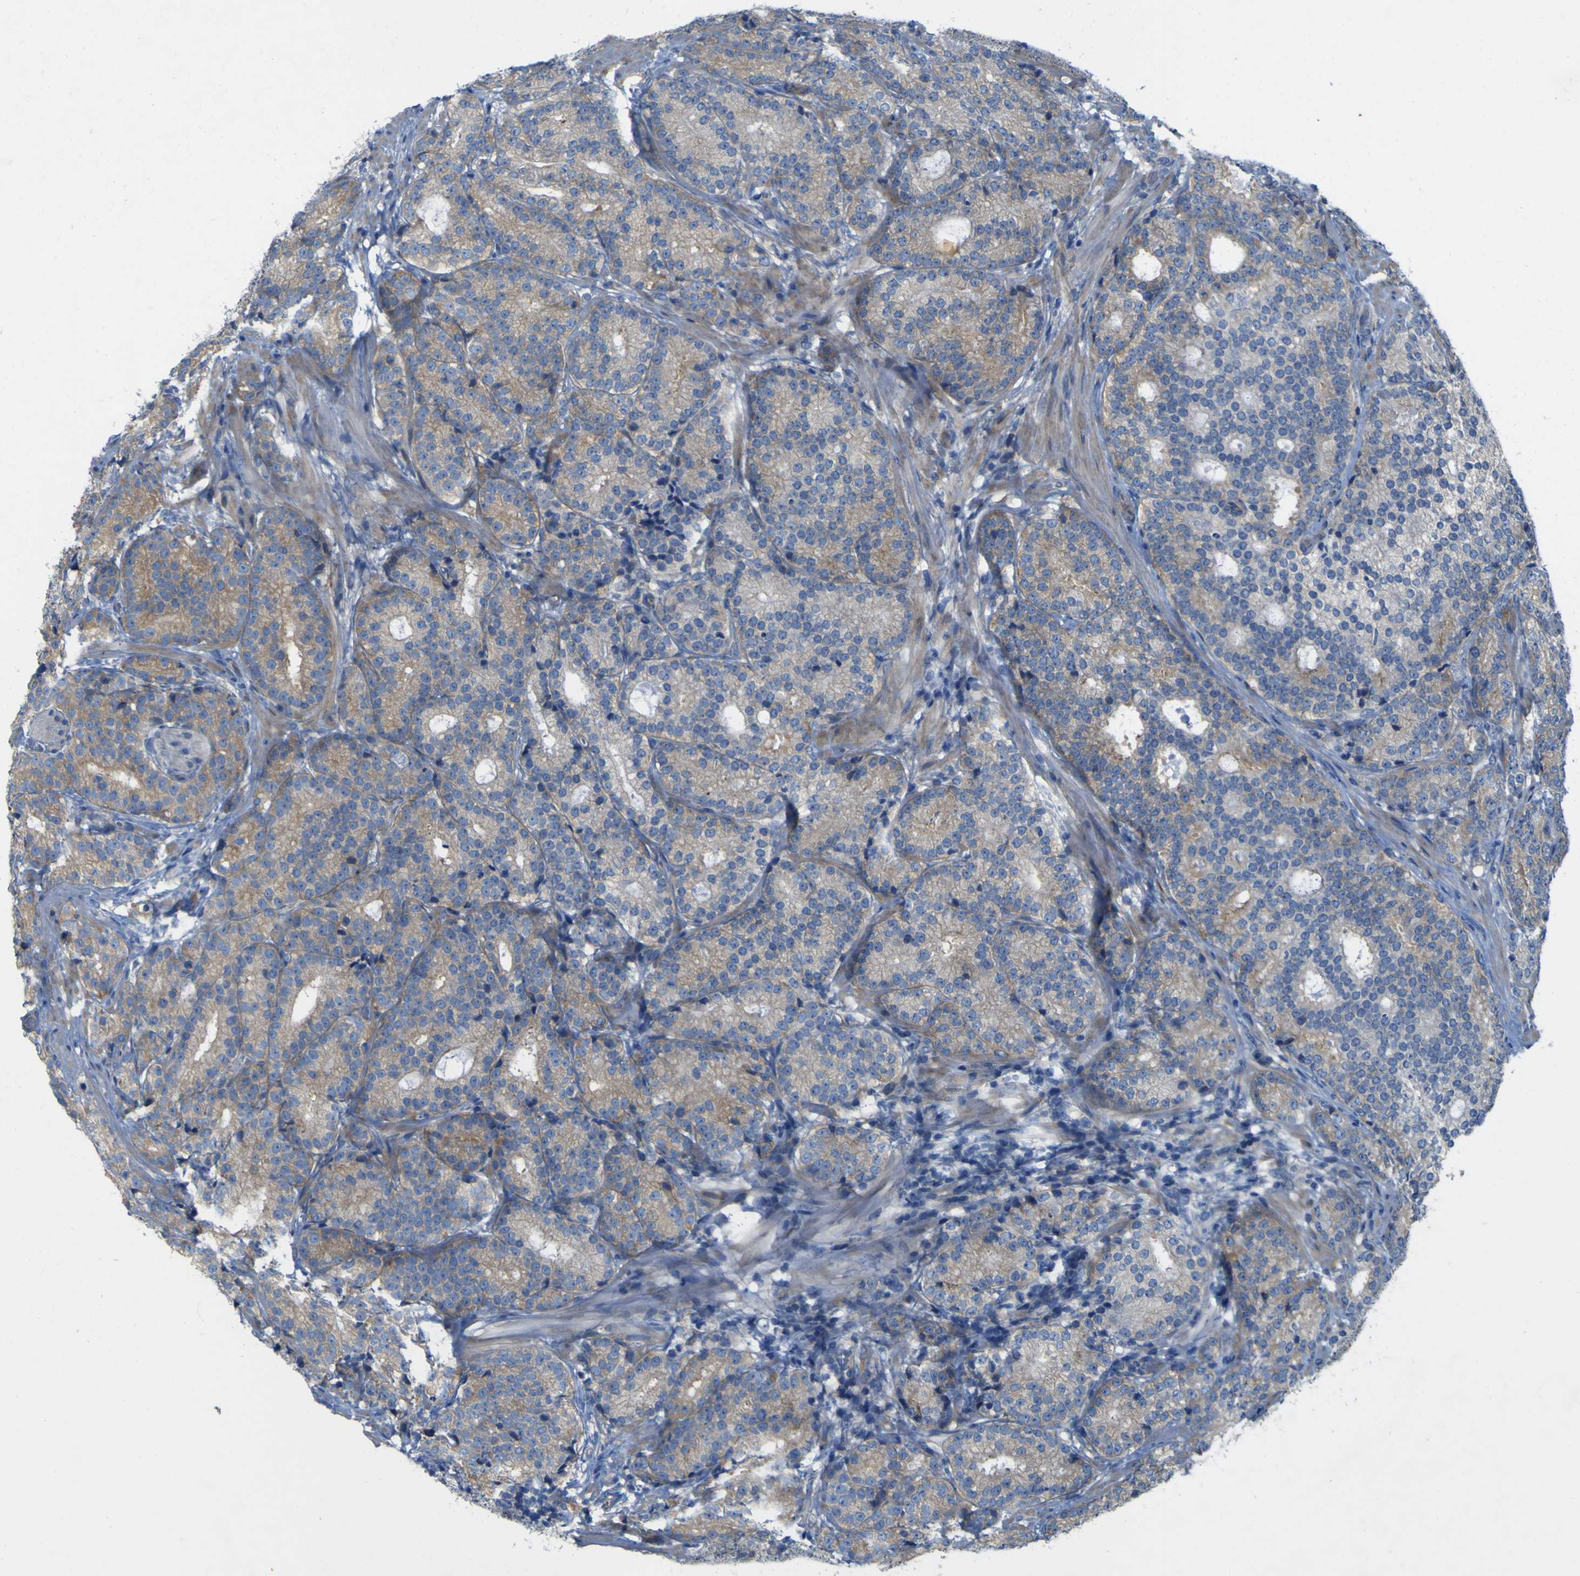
{"staining": {"intensity": "moderate", "quantity": "<25%", "location": "cytoplasmic/membranous"}, "tissue": "prostate cancer", "cell_type": "Tumor cells", "image_type": "cancer", "snomed": [{"axis": "morphology", "description": "Adenocarcinoma, High grade"}, {"axis": "topography", "description": "Prostate"}], "caption": "Immunohistochemistry (IHC) photomicrograph of prostate cancer stained for a protein (brown), which reveals low levels of moderate cytoplasmic/membranous positivity in approximately <25% of tumor cells.", "gene": "MYEOV", "patient": {"sex": "male", "age": 61}}